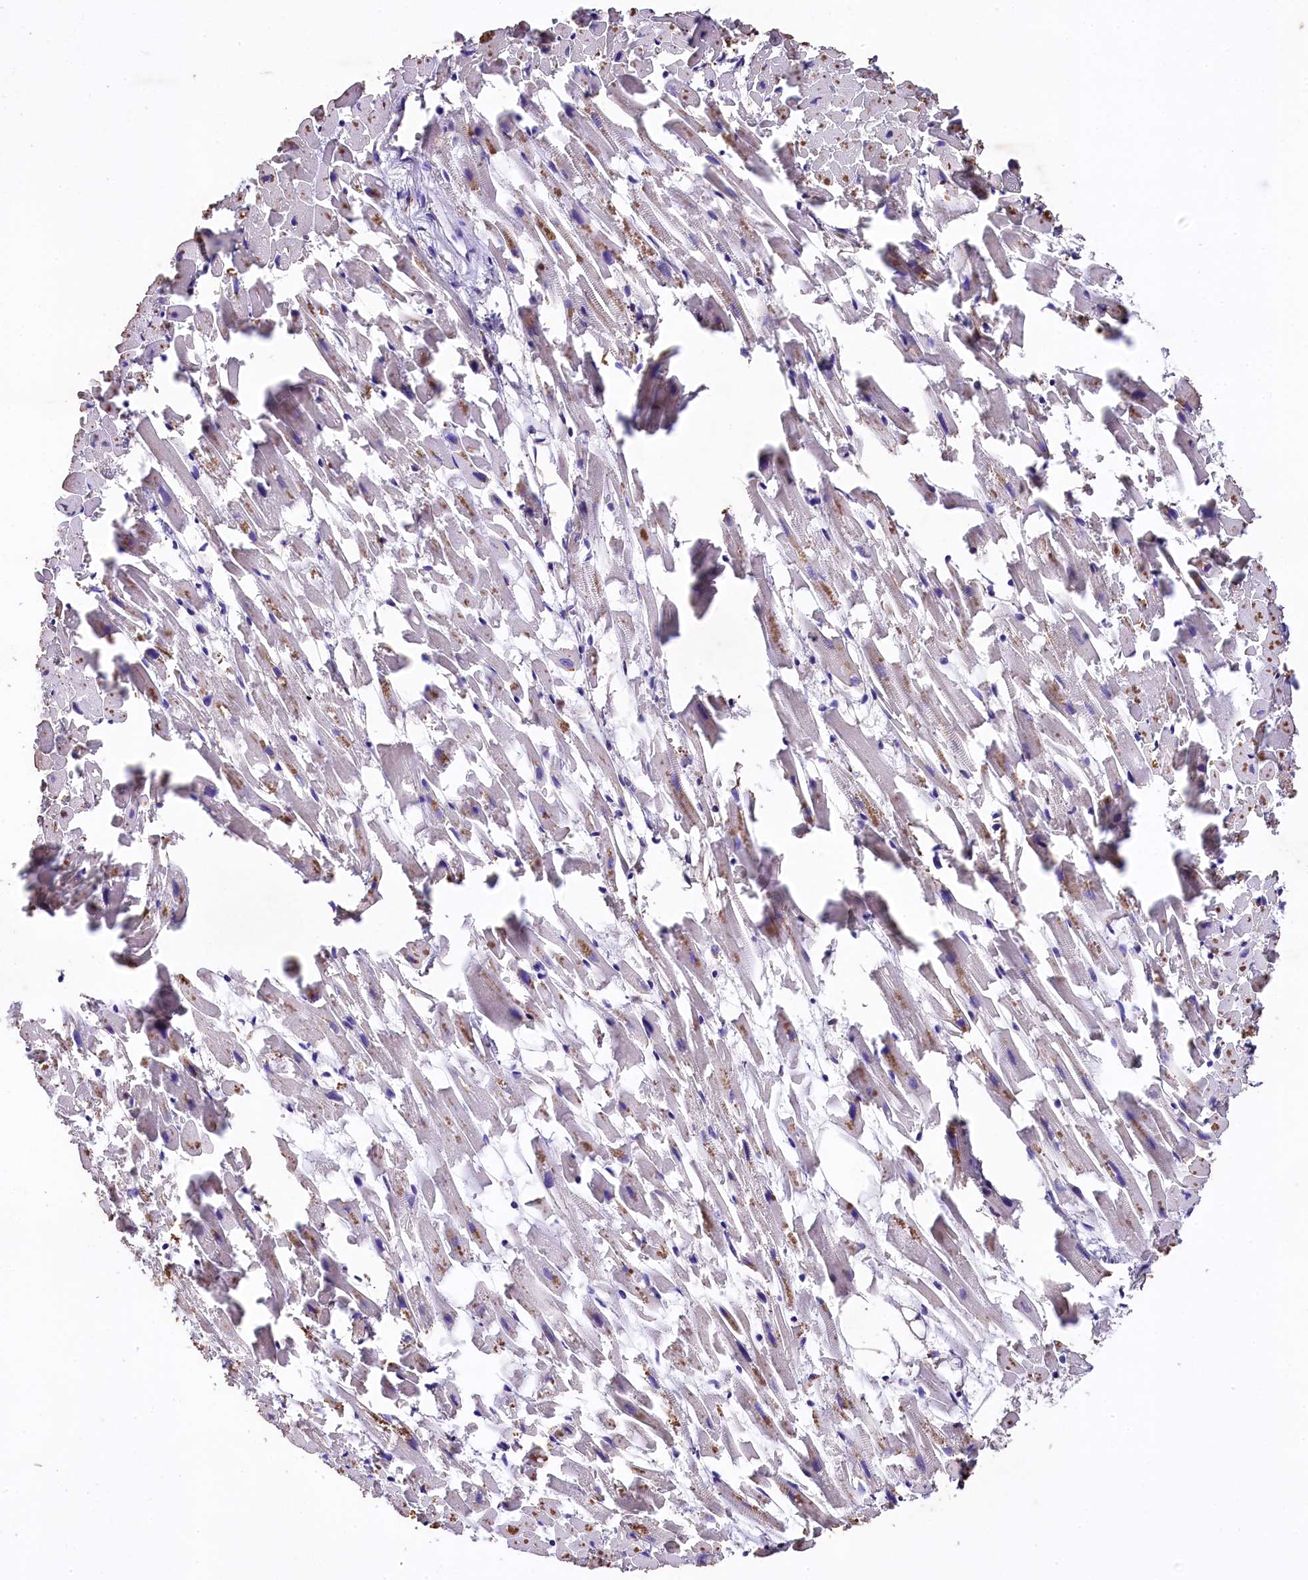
{"staining": {"intensity": "moderate", "quantity": "25%-75%", "location": "cytoplasmic/membranous"}, "tissue": "heart muscle", "cell_type": "Cardiomyocytes", "image_type": "normal", "snomed": [{"axis": "morphology", "description": "Normal tissue, NOS"}, {"axis": "topography", "description": "Heart"}], "caption": "Cardiomyocytes reveal moderate cytoplasmic/membranous staining in about 25%-75% of cells in unremarkable heart muscle. The protein is stained brown, and the nuclei are stained in blue (DAB IHC with brightfield microscopy, high magnification).", "gene": "SAMD10", "patient": {"sex": "female", "age": 64}}